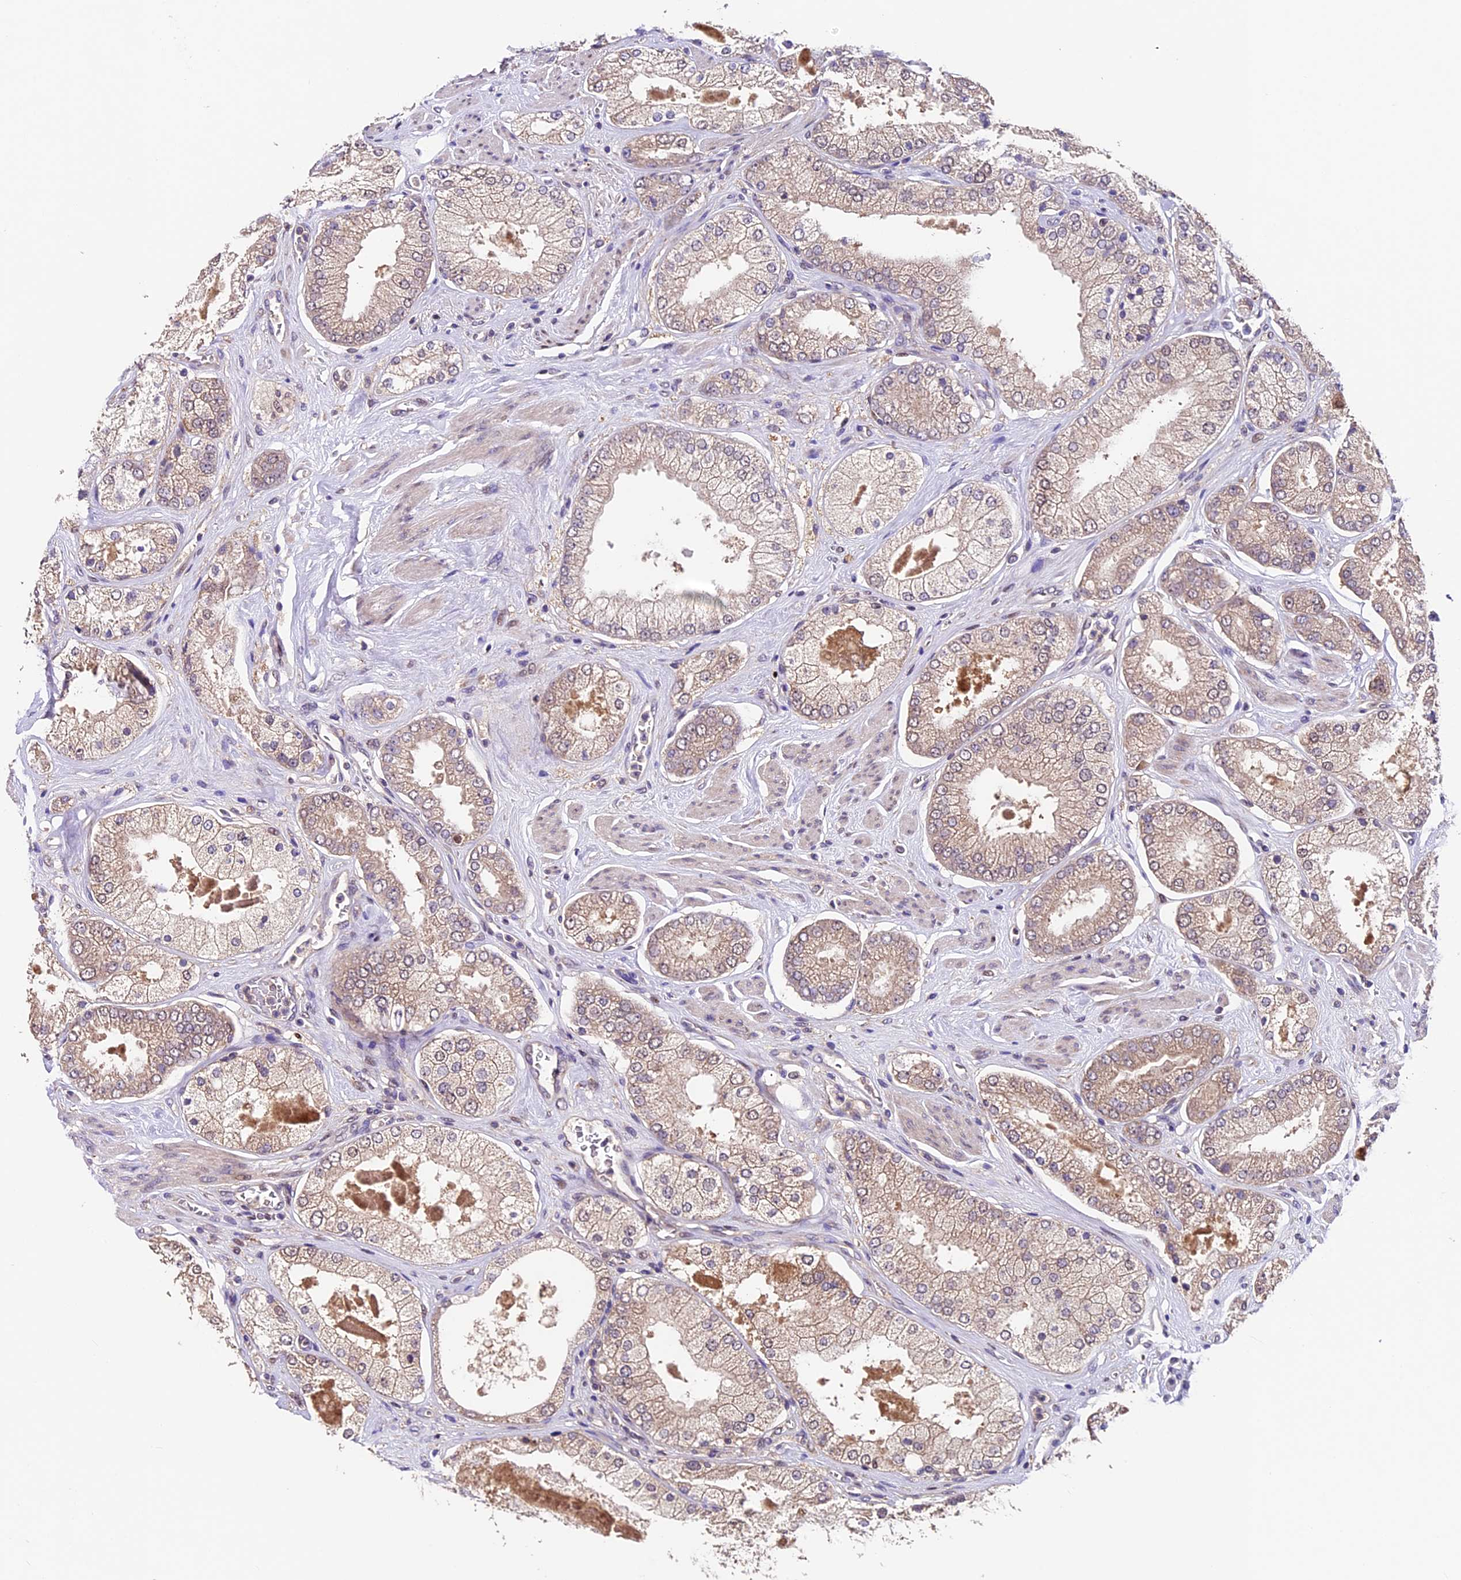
{"staining": {"intensity": "weak", "quantity": "25%-75%", "location": "cytoplasmic/membranous"}, "tissue": "prostate cancer", "cell_type": "Tumor cells", "image_type": "cancer", "snomed": [{"axis": "morphology", "description": "Adenocarcinoma, High grade"}, {"axis": "topography", "description": "Prostate"}], "caption": "High-grade adenocarcinoma (prostate) stained for a protein demonstrates weak cytoplasmic/membranous positivity in tumor cells.", "gene": "SBNO2", "patient": {"sex": "male", "age": 58}}